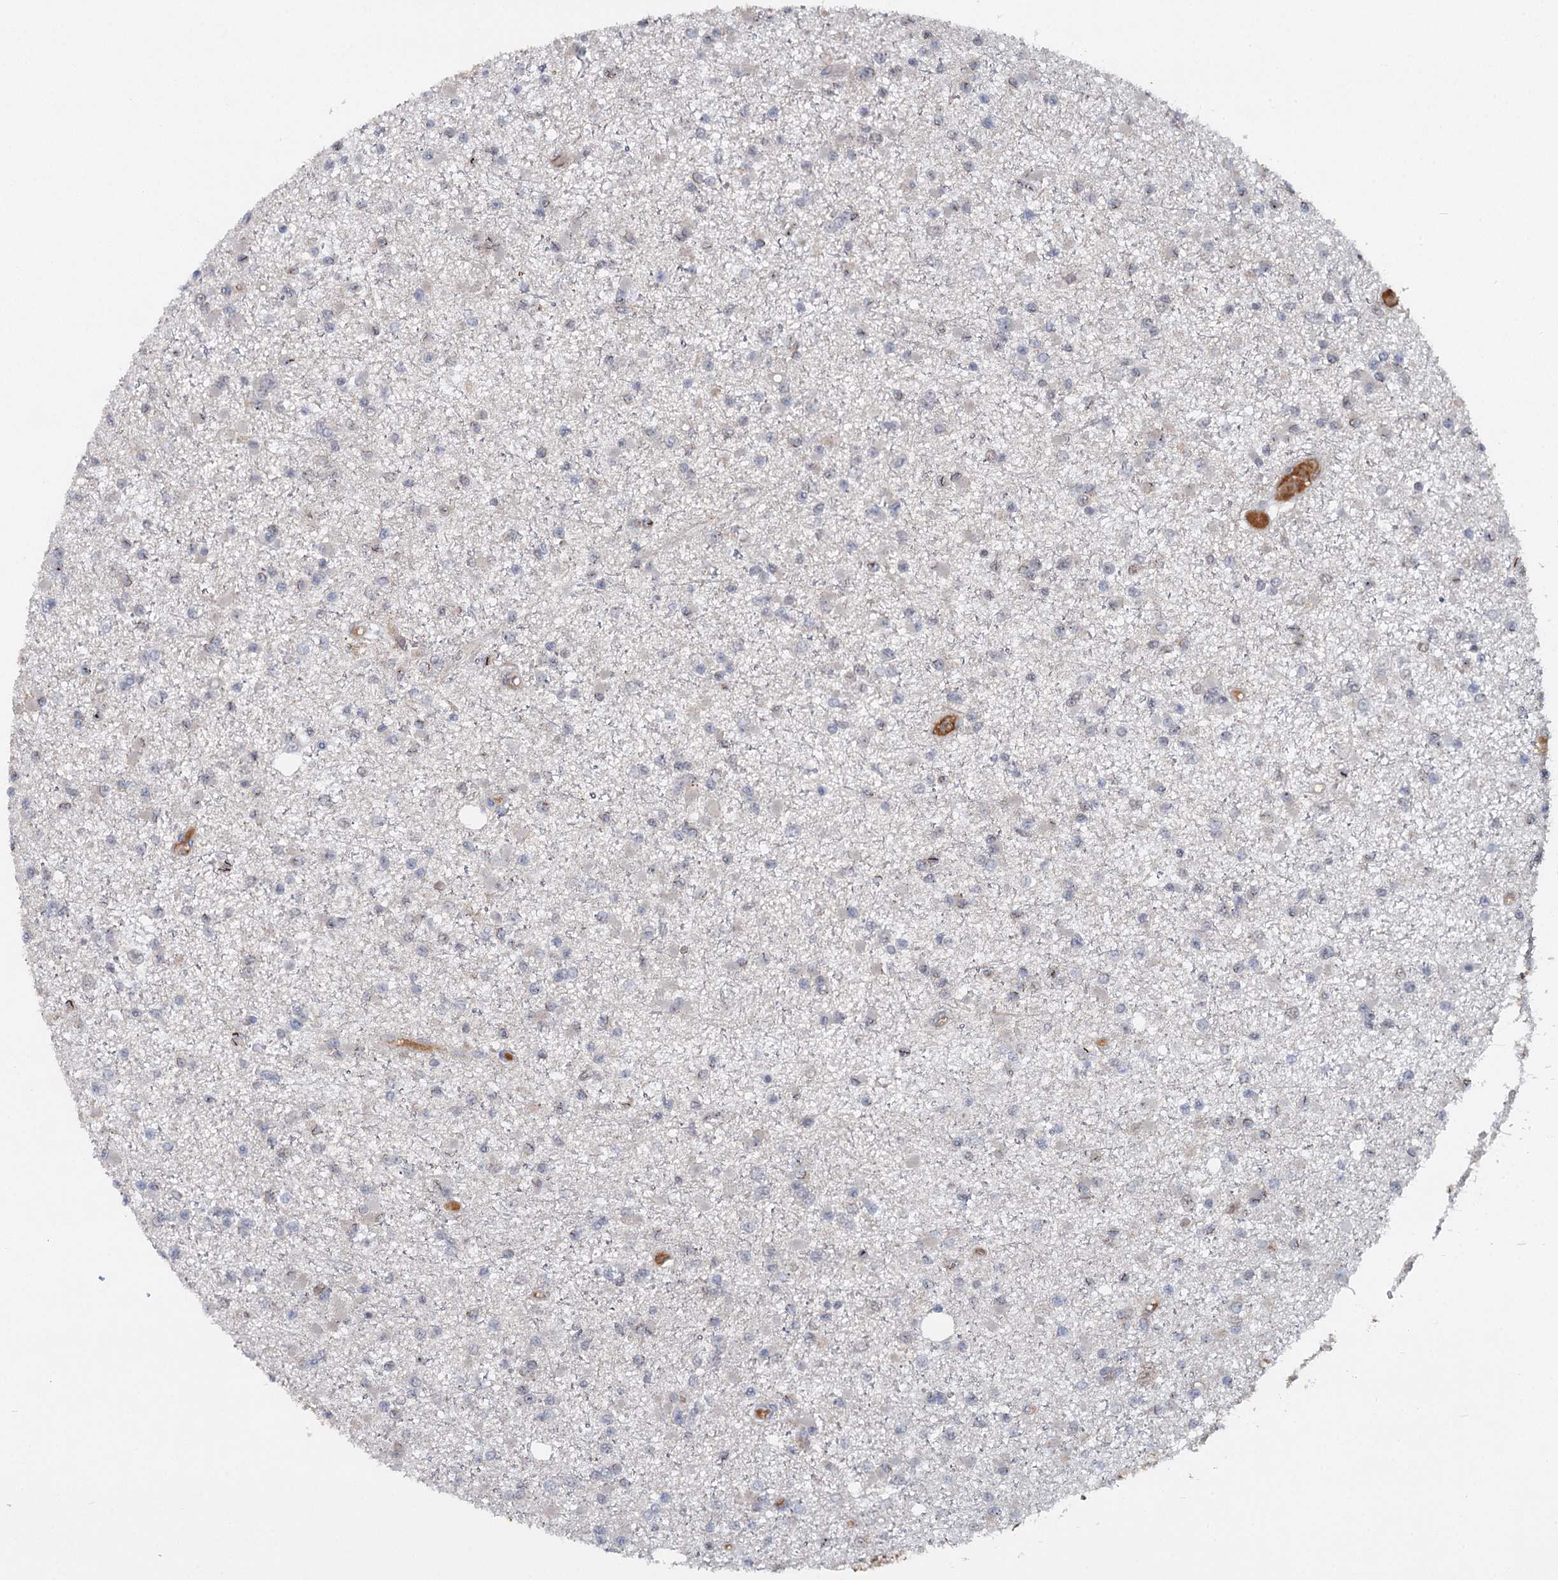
{"staining": {"intensity": "negative", "quantity": "none", "location": "none"}, "tissue": "glioma", "cell_type": "Tumor cells", "image_type": "cancer", "snomed": [{"axis": "morphology", "description": "Glioma, malignant, Low grade"}, {"axis": "topography", "description": "Brain"}], "caption": "A histopathology image of human malignant glioma (low-grade) is negative for staining in tumor cells. (DAB IHC, high magnification).", "gene": "GPATCH11", "patient": {"sex": "female", "age": 22}}